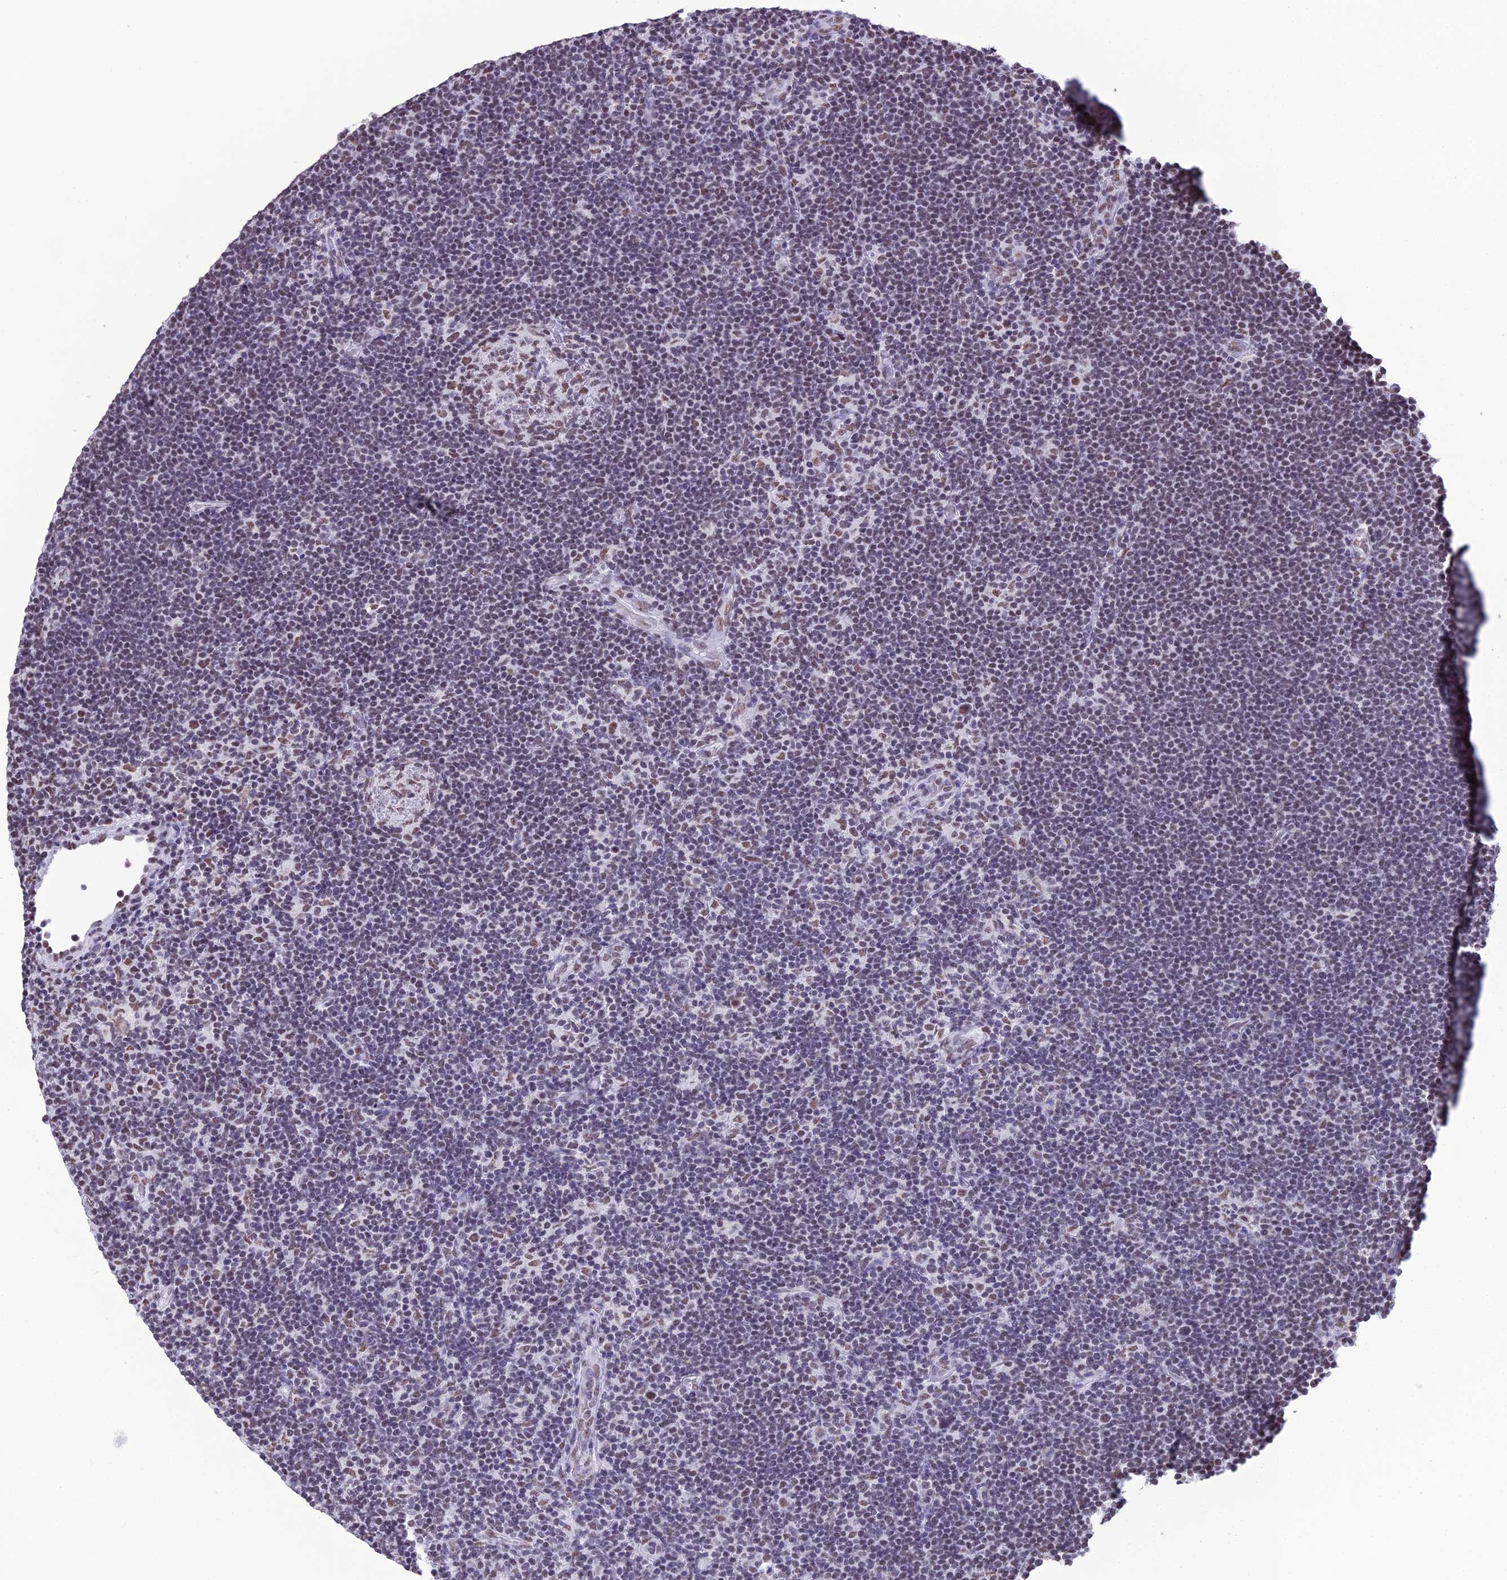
{"staining": {"intensity": "negative", "quantity": "none", "location": "none"}, "tissue": "lymphoma", "cell_type": "Tumor cells", "image_type": "cancer", "snomed": [{"axis": "morphology", "description": "Hodgkin's disease, NOS"}, {"axis": "topography", "description": "Lymph node"}], "caption": "A high-resolution image shows IHC staining of Hodgkin's disease, which reveals no significant expression in tumor cells.", "gene": "PRAMEF12", "patient": {"sex": "female", "age": 57}}